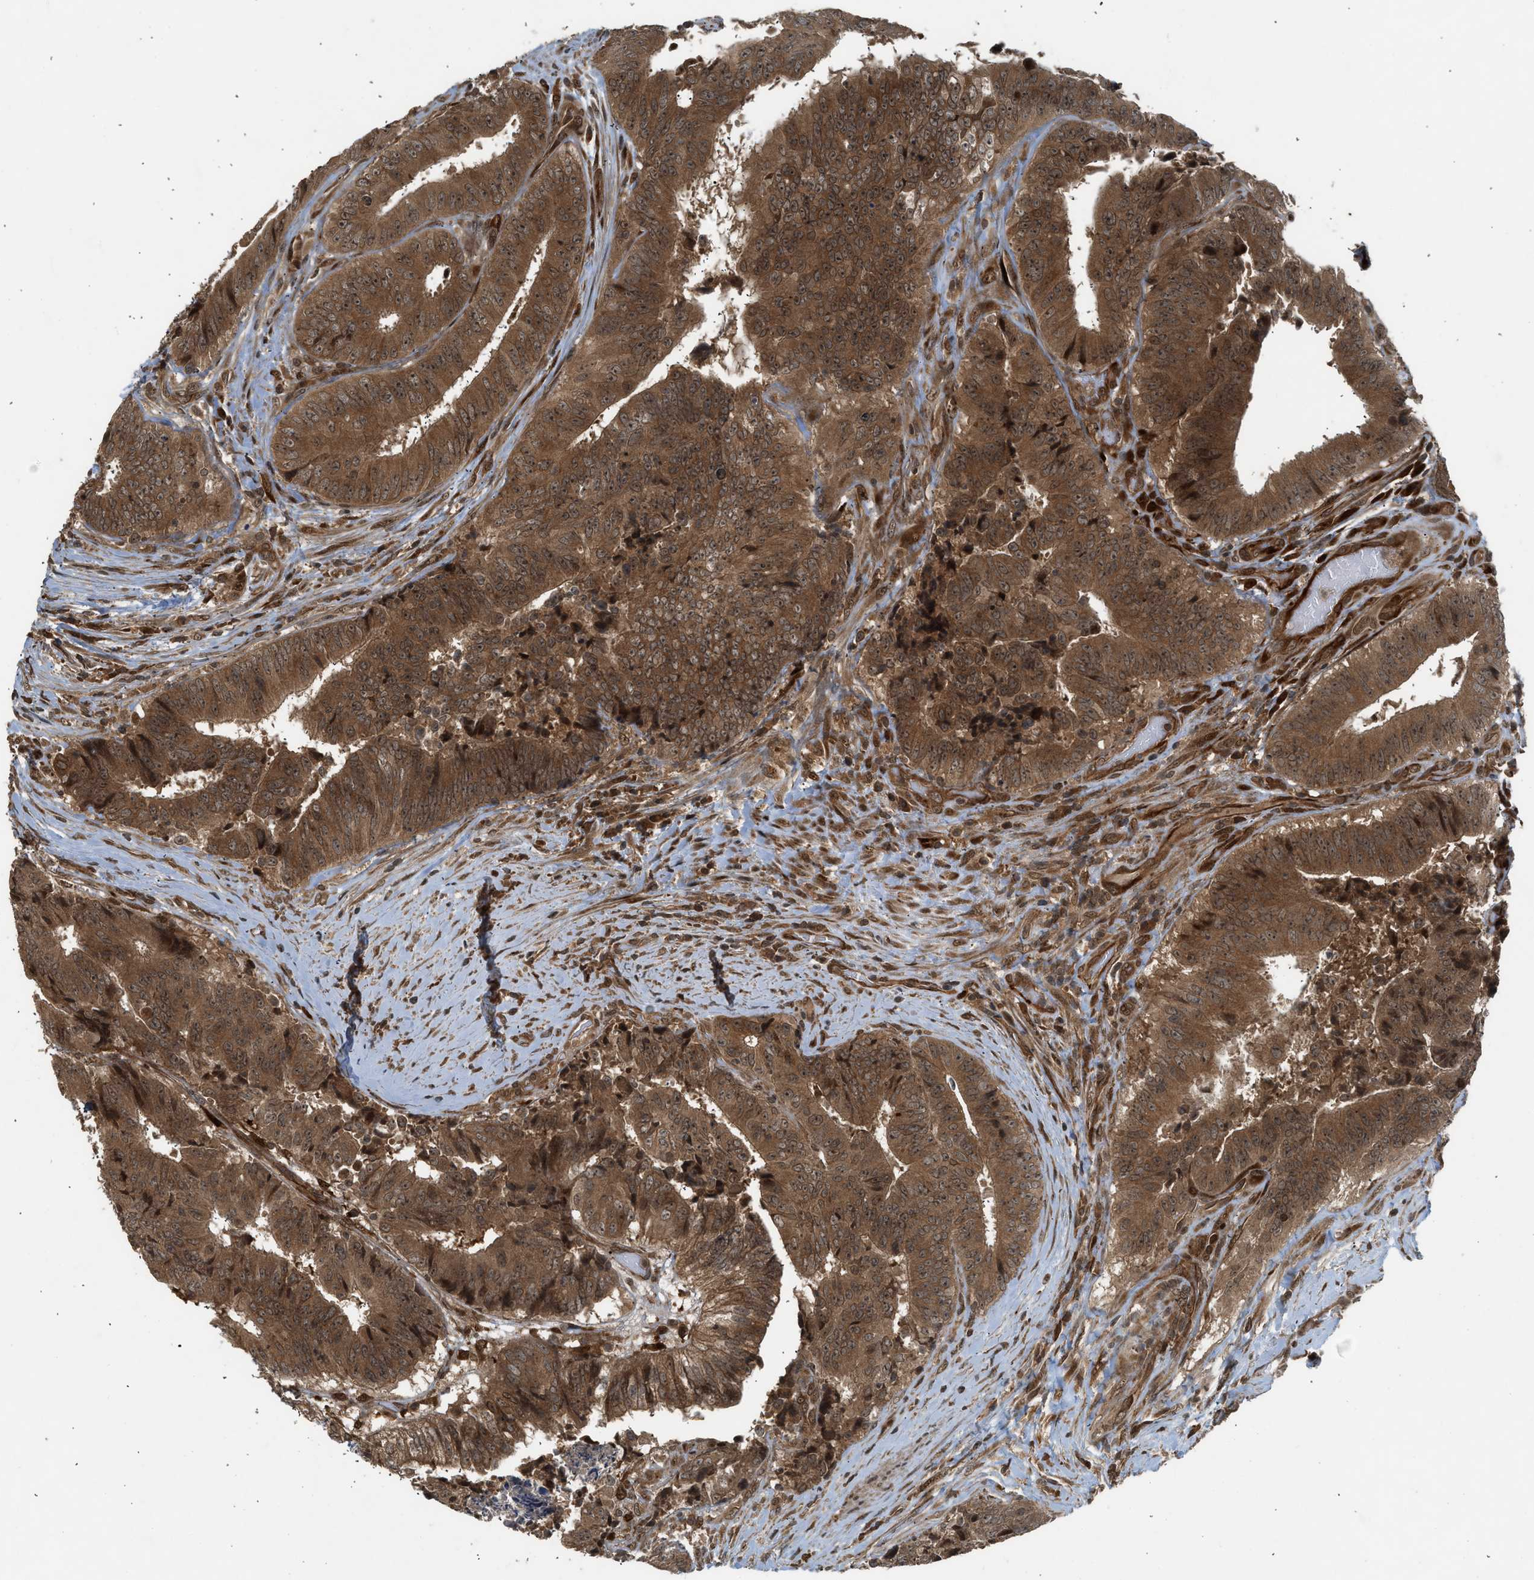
{"staining": {"intensity": "strong", "quantity": ">75%", "location": "cytoplasmic/membranous"}, "tissue": "colorectal cancer", "cell_type": "Tumor cells", "image_type": "cancer", "snomed": [{"axis": "morphology", "description": "Adenocarcinoma, NOS"}, {"axis": "topography", "description": "Rectum"}], "caption": "Colorectal cancer stained with immunohistochemistry displays strong cytoplasmic/membranous staining in approximately >75% of tumor cells.", "gene": "TXNL1", "patient": {"sex": "male", "age": 72}}